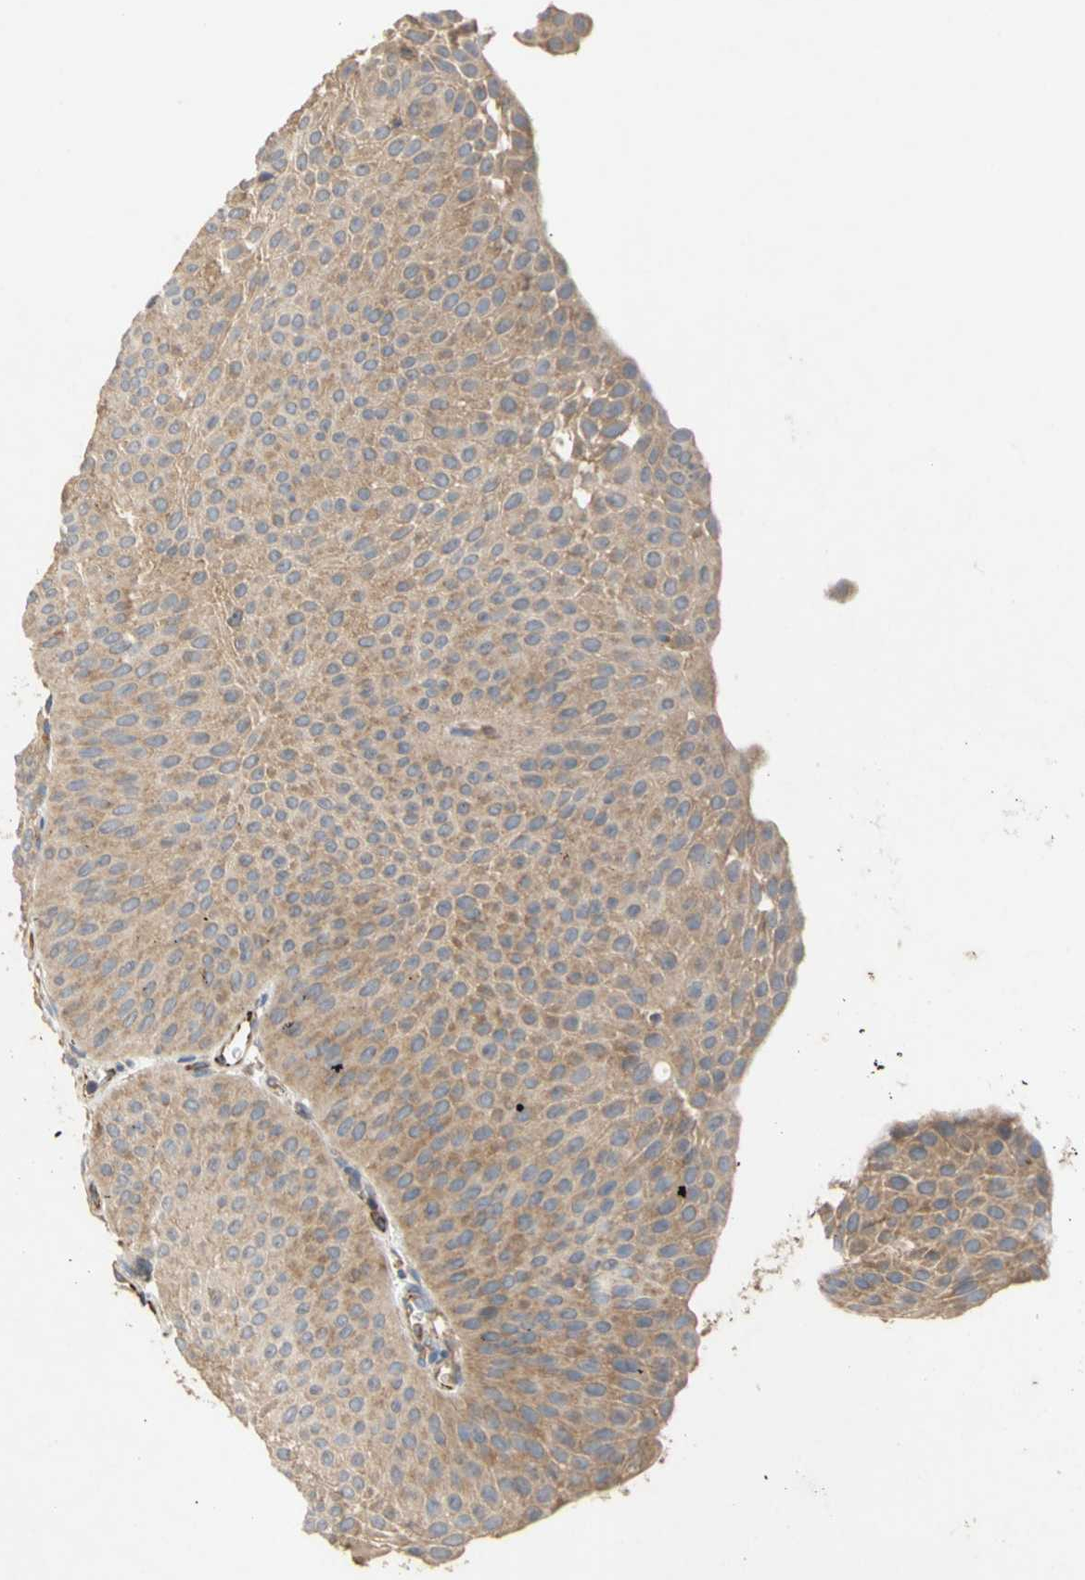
{"staining": {"intensity": "moderate", "quantity": ">75%", "location": "cytoplasmic/membranous"}, "tissue": "urothelial cancer", "cell_type": "Tumor cells", "image_type": "cancer", "snomed": [{"axis": "morphology", "description": "Urothelial carcinoma, Low grade"}, {"axis": "topography", "description": "Urinary bladder"}], "caption": "This micrograph demonstrates immunohistochemistry staining of human urothelial cancer, with medium moderate cytoplasmic/membranous expression in about >75% of tumor cells.", "gene": "EIF2S3", "patient": {"sex": "female", "age": 60}}